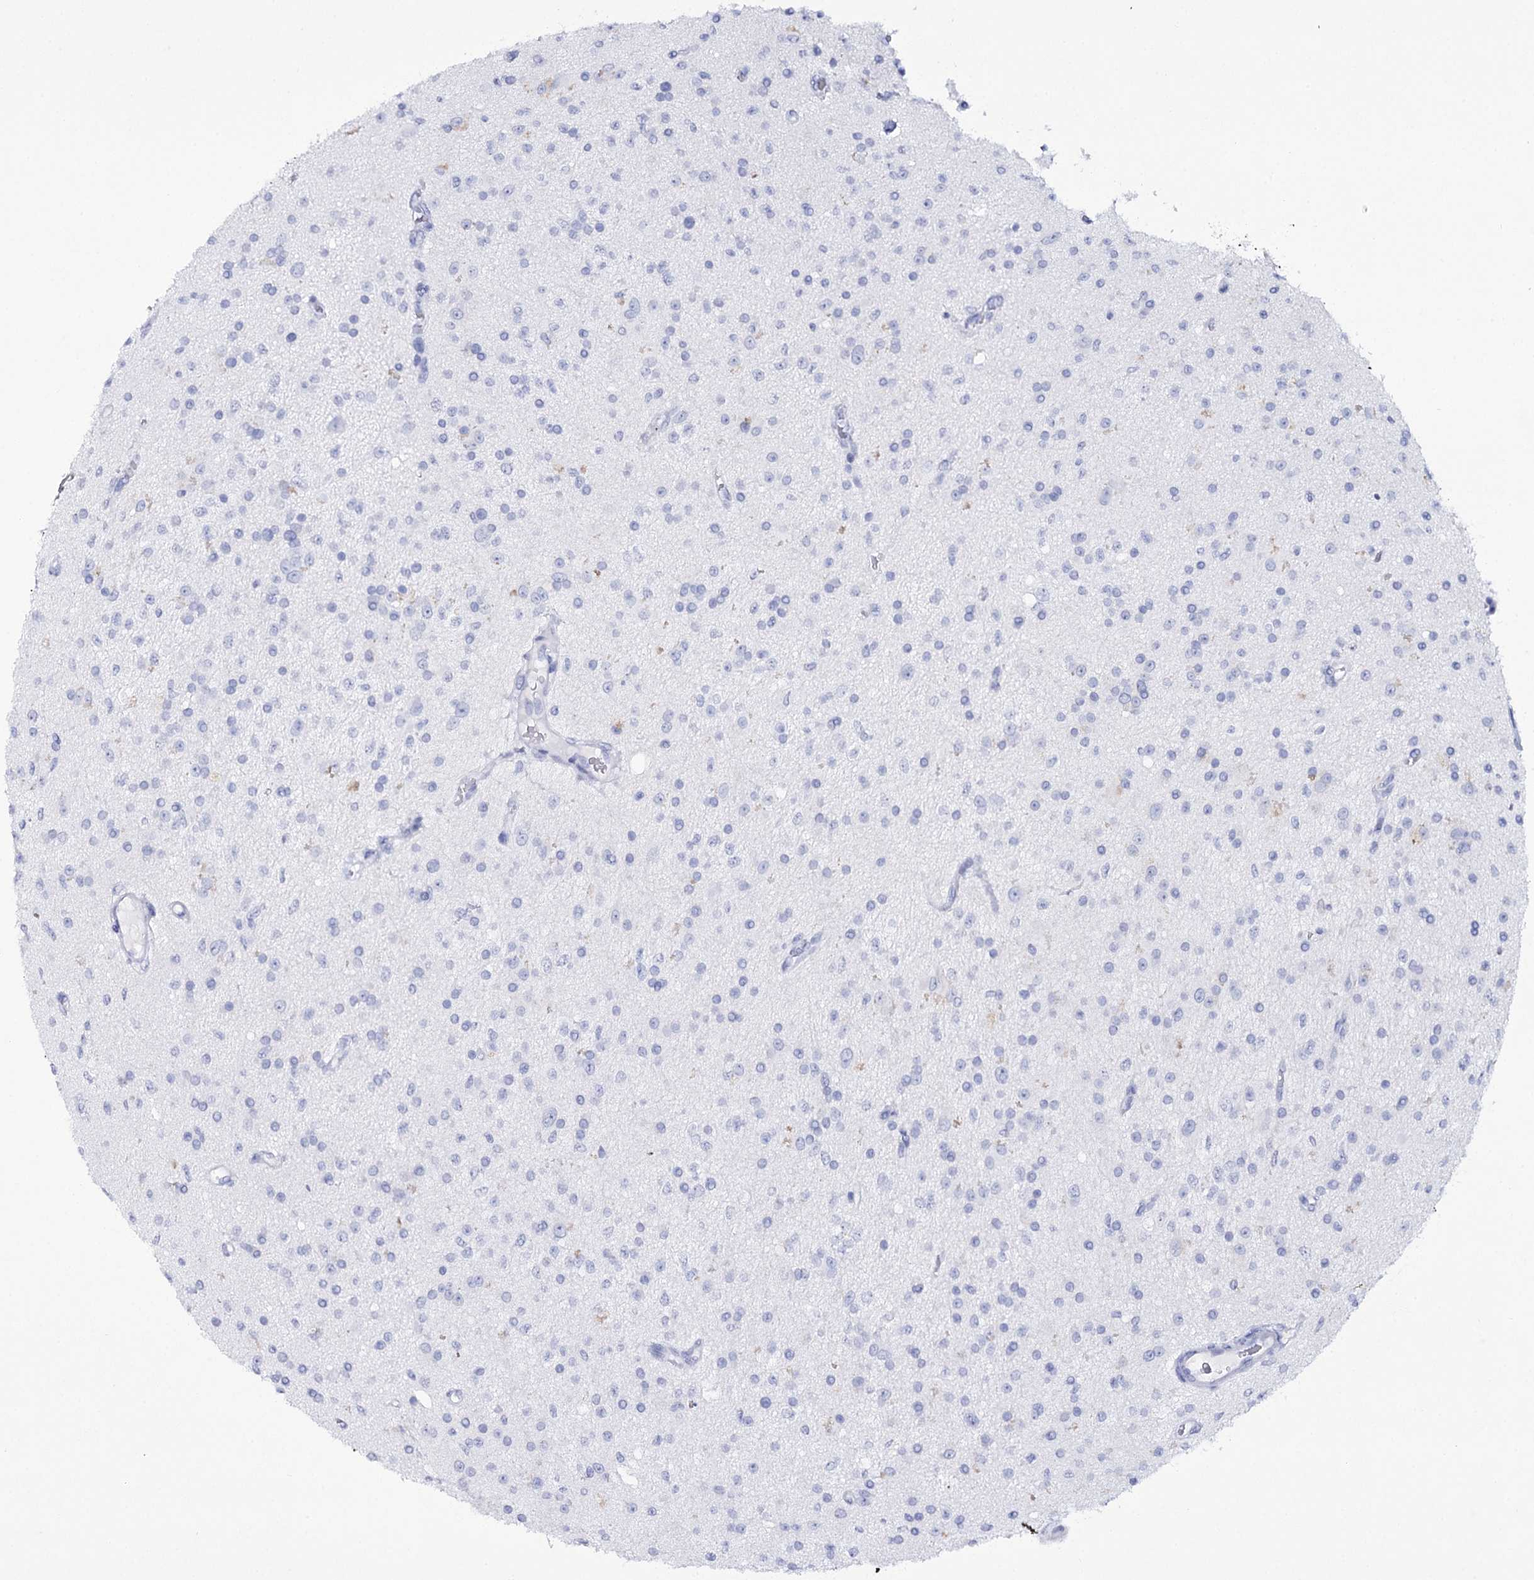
{"staining": {"intensity": "negative", "quantity": "none", "location": "none"}, "tissue": "glioma", "cell_type": "Tumor cells", "image_type": "cancer", "snomed": [{"axis": "morphology", "description": "Glioma, malignant, High grade"}, {"axis": "topography", "description": "Brain"}], "caption": "IHC of glioma reveals no staining in tumor cells.", "gene": "RNF186", "patient": {"sex": "male", "age": 34}}